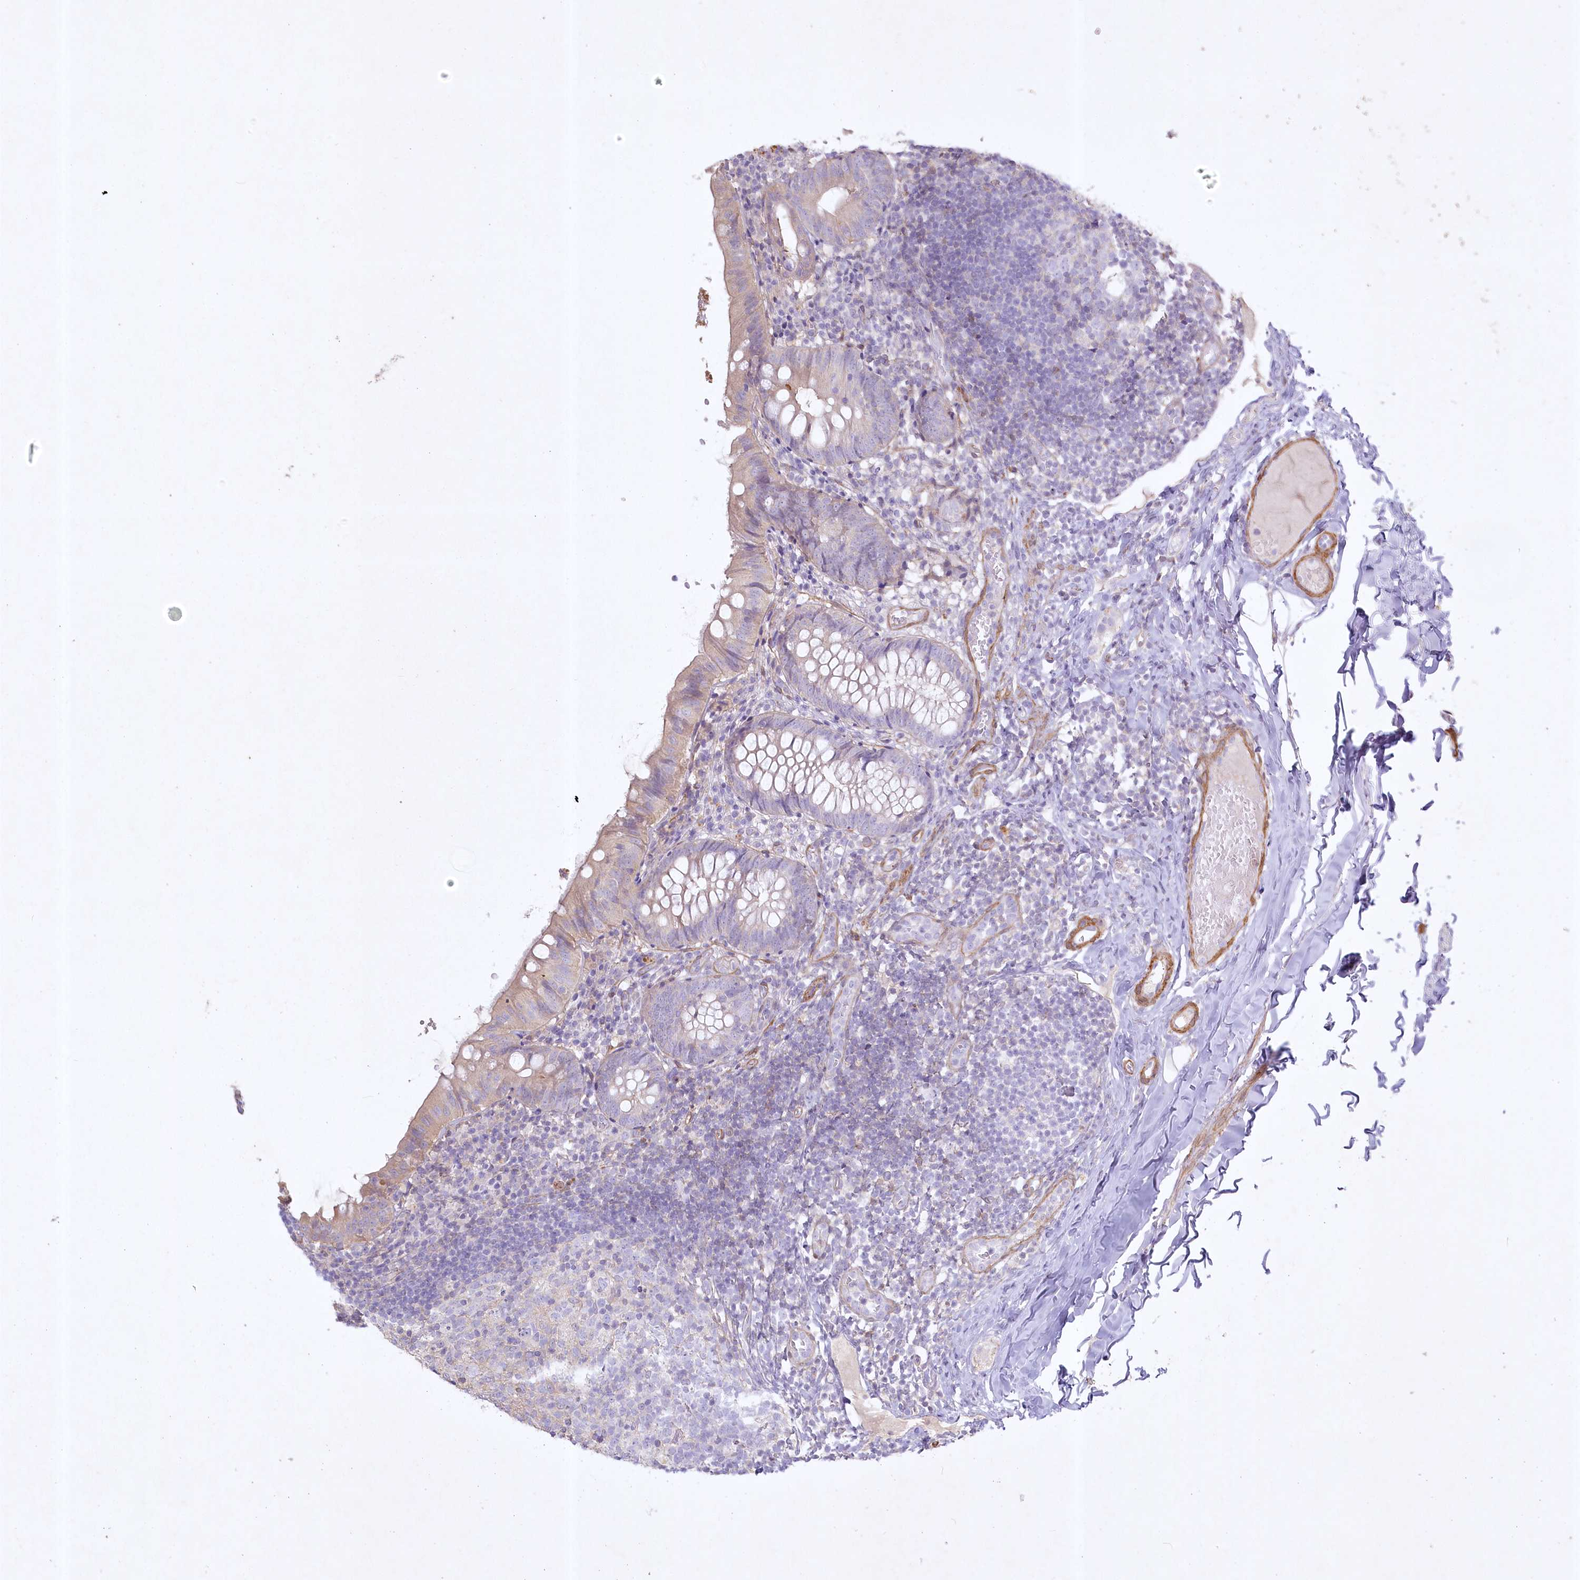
{"staining": {"intensity": "weak", "quantity": "<25%", "location": "cytoplasmic/membranous"}, "tissue": "appendix", "cell_type": "Glandular cells", "image_type": "normal", "snomed": [{"axis": "morphology", "description": "Normal tissue, NOS"}, {"axis": "topography", "description": "Appendix"}], "caption": "Human appendix stained for a protein using IHC displays no expression in glandular cells.", "gene": "INPP4B", "patient": {"sex": "male", "age": 8}}